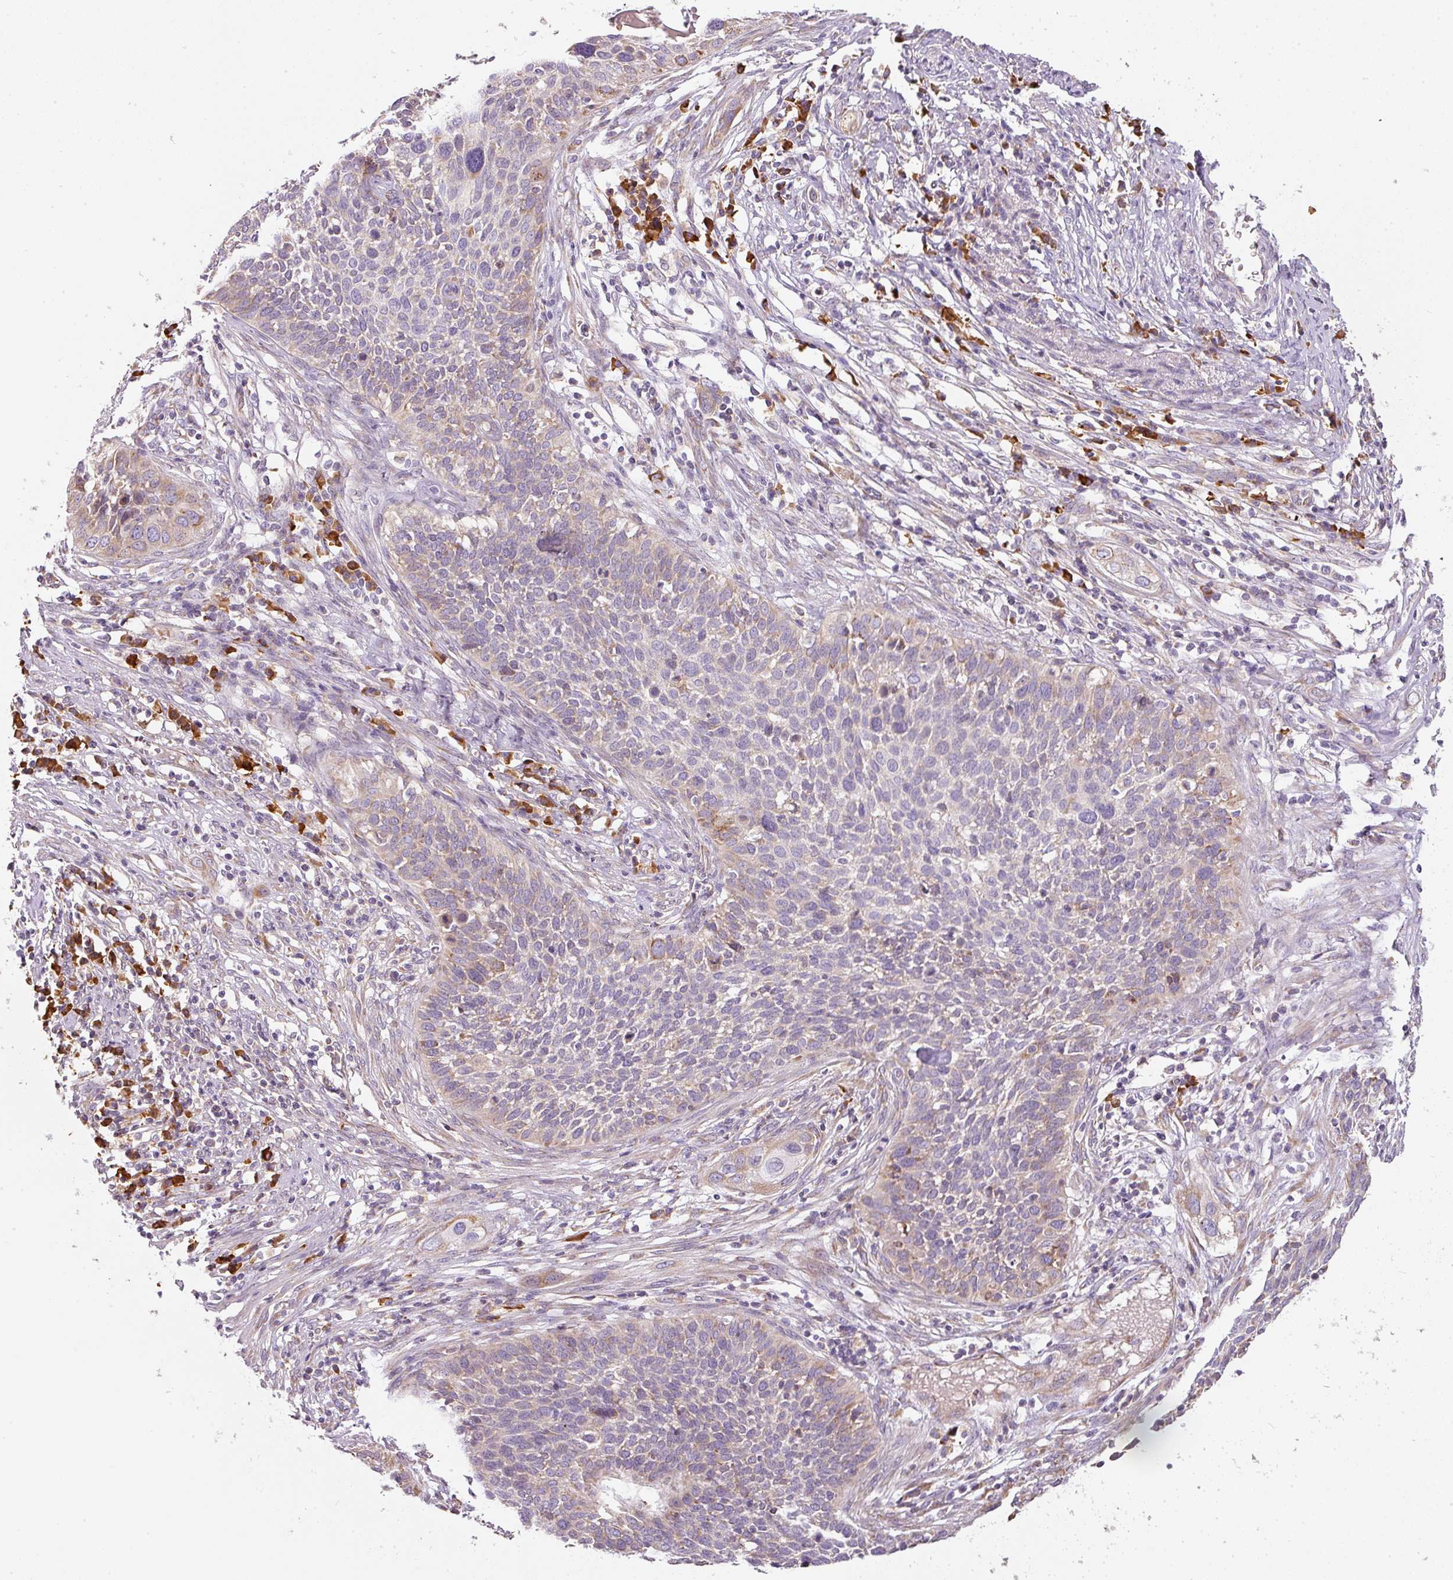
{"staining": {"intensity": "weak", "quantity": "<25%", "location": "cytoplasmic/membranous"}, "tissue": "cervical cancer", "cell_type": "Tumor cells", "image_type": "cancer", "snomed": [{"axis": "morphology", "description": "Squamous cell carcinoma, NOS"}, {"axis": "topography", "description": "Cervix"}], "caption": "This is a histopathology image of immunohistochemistry (IHC) staining of squamous cell carcinoma (cervical), which shows no staining in tumor cells.", "gene": "MORN4", "patient": {"sex": "female", "age": 34}}